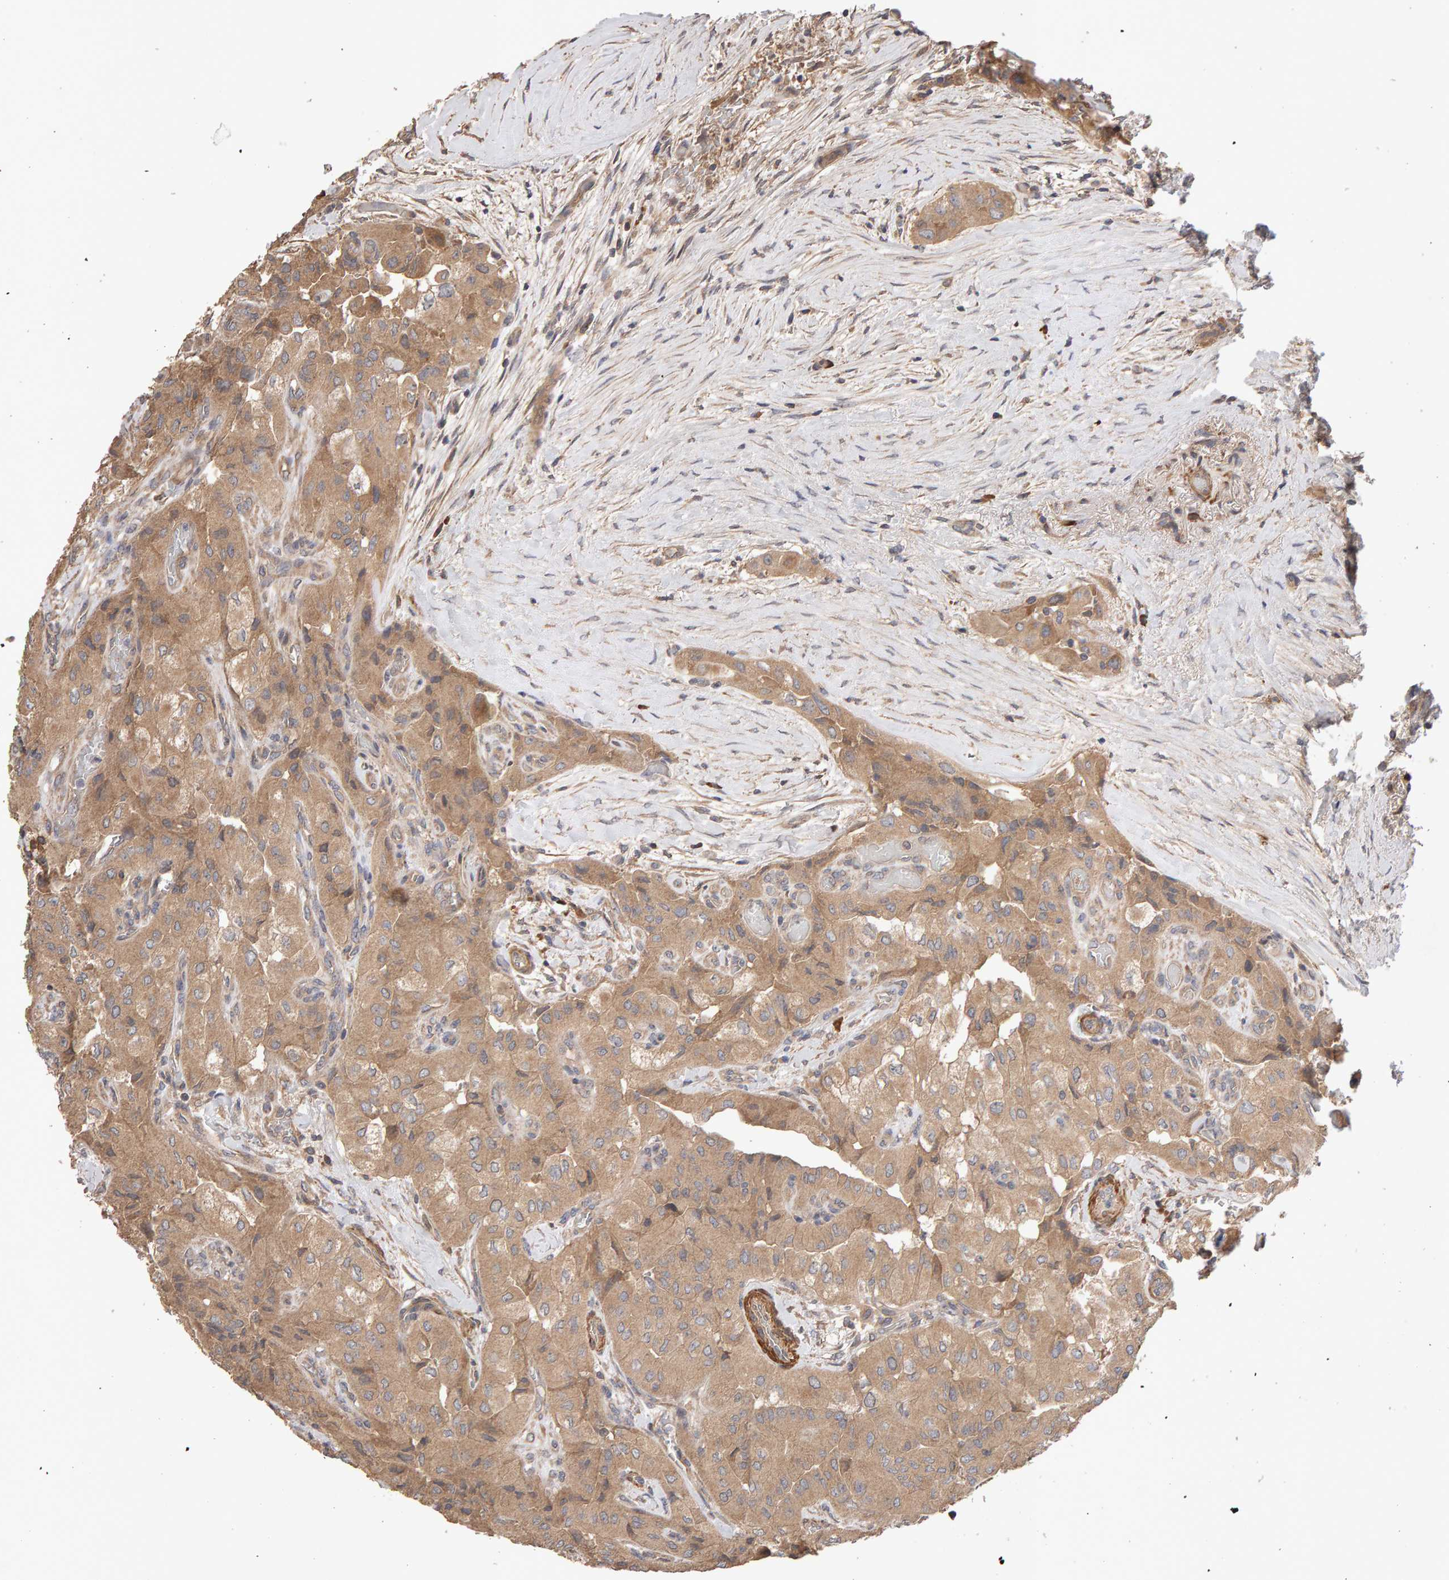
{"staining": {"intensity": "moderate", "quantity": ">75%", "location": "cytoplasmic/membranous"}, "tissue": "thyroid cancer", "cell_type": "Tumor cells", "image_type": "cancer", "snomed": [{"axis": "morphology", "description": "Papillary adenocarcinoma, NOS"}, {"axis": "topography", "description": "Thyroid gland"}], "caption": "IHC (DAB) staining of human thyroid cancer (papillary adenocarcinoma) shows moderate cytoplasmic/membranous protein staining in about >75% of tumor cells.", "gene": "RNF19A", "patient": {"sex": "female", "age": 59}}